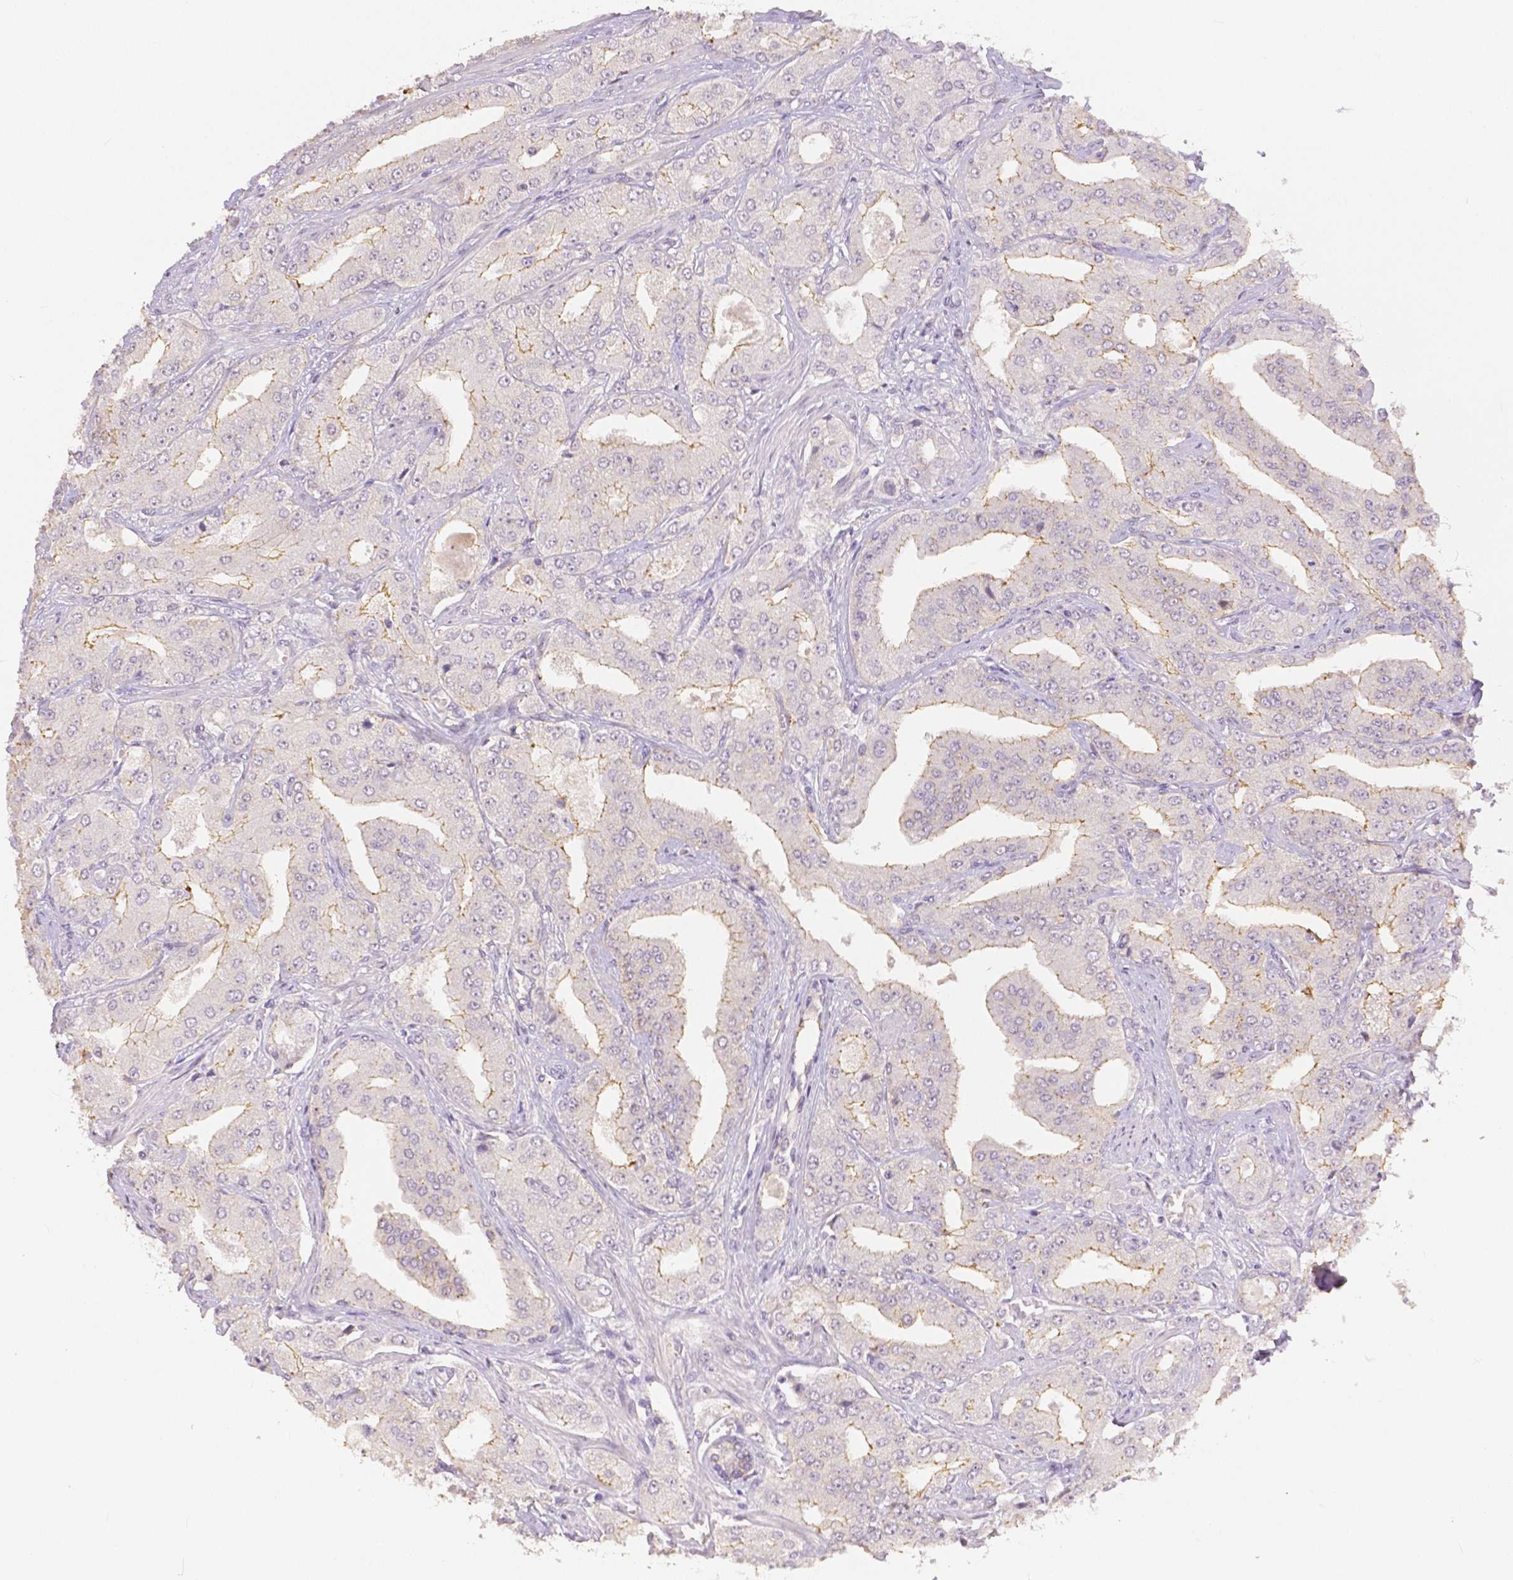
{"staining": {"intensity": "moderate", "quantity": "<25%", "location": "cytoplasmic/membranous"}, "tissue": "prostate cancer", "cell_type": "Tumor cells", "image_type": "cancer", "snomed": [{"axis": "morphology", "description": "Adenocarcinoma, Low grade"}, {"axis": "topography", "description": "Prostate"}], "caption": "Adenocarcinoma (low-grade) (prostate) tissue shows moderate cytoplasmic/membranous expression in about <25% of tumor cells", "gene": "OCLN", "patient": {"sex": "male", "age": 60}}